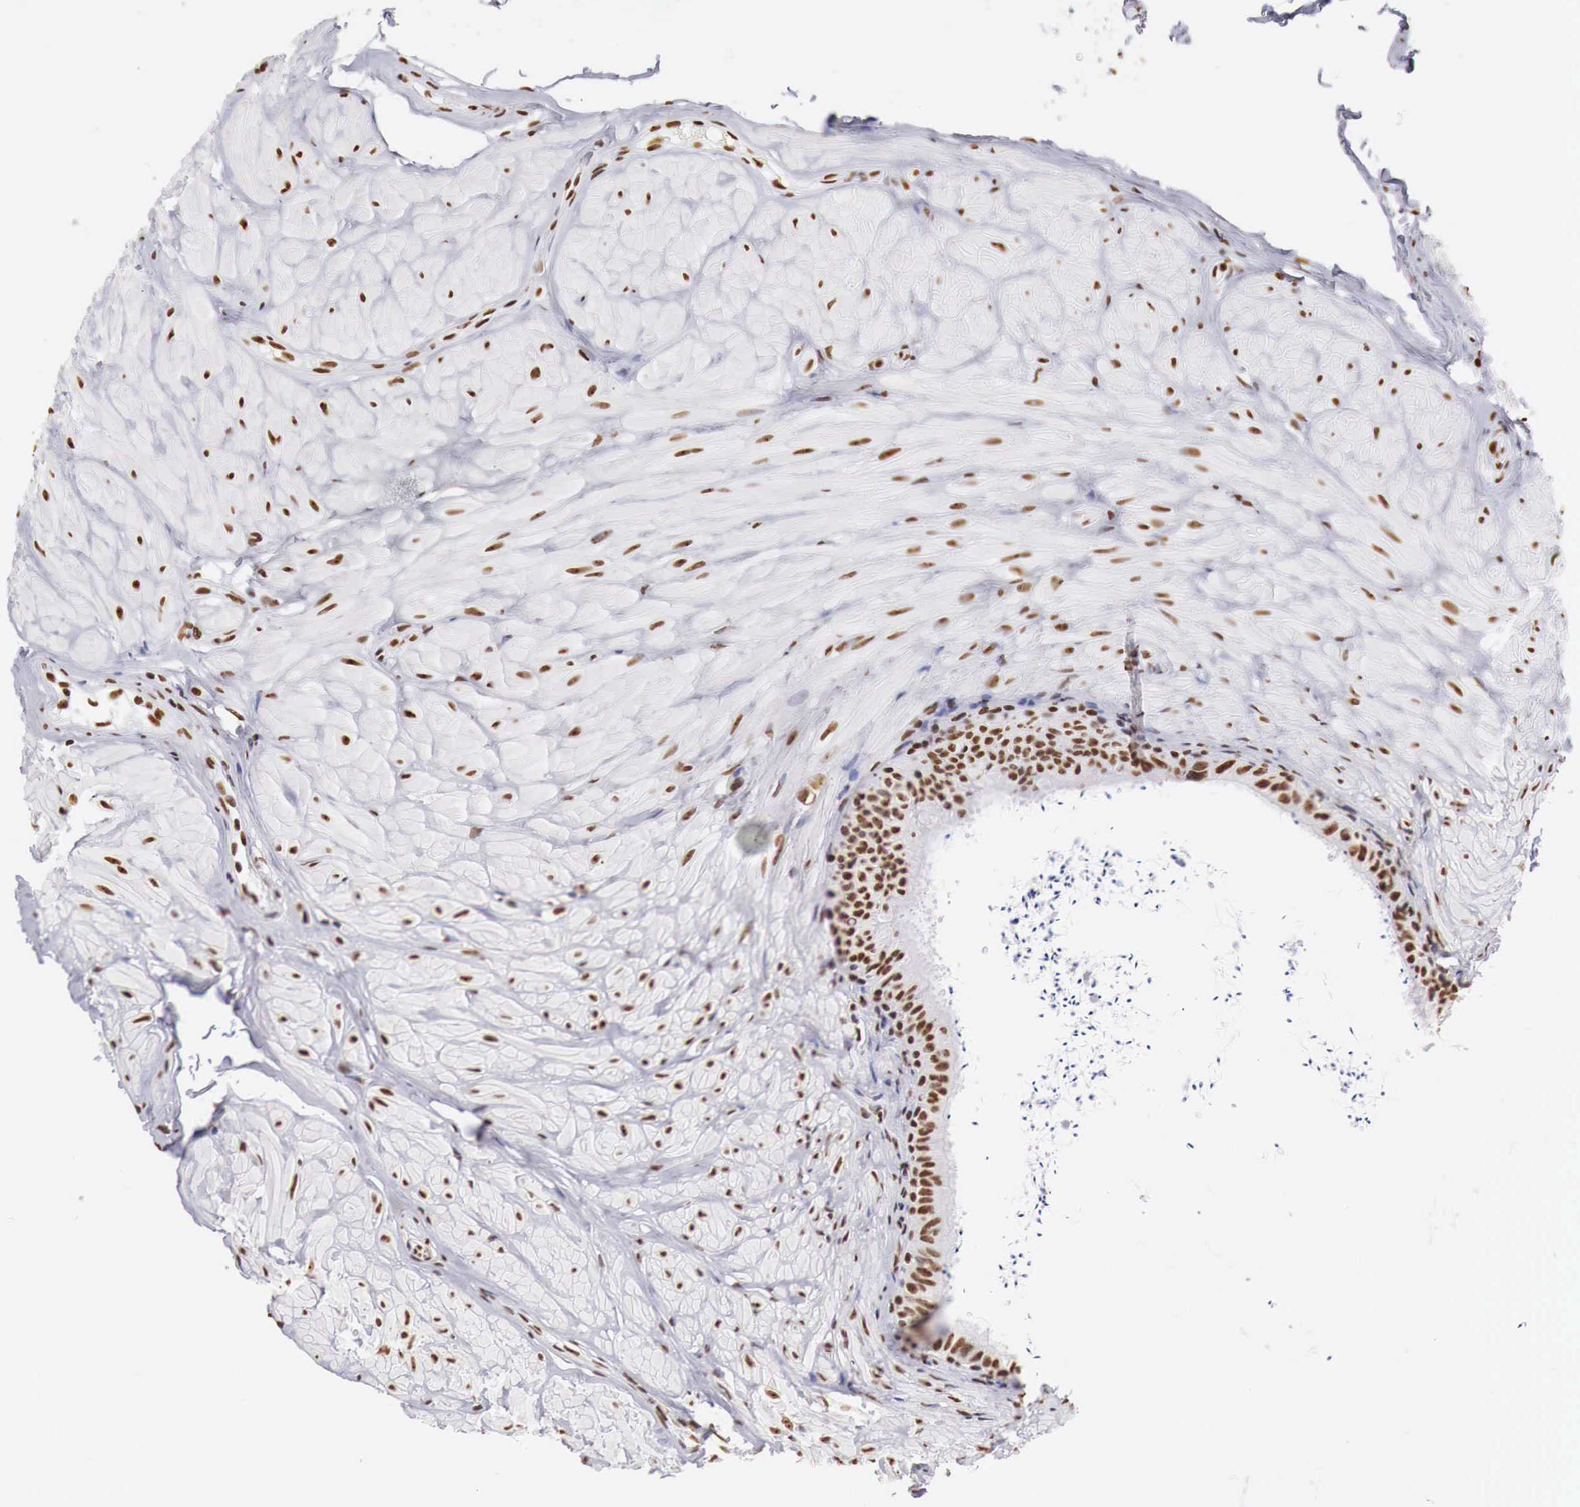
{"staining": {"intensity": "strong", "quantity": ">75%", "location": "nuclear"}, "tissue": "epididymis", "cell_type": "Glandular cells", "image_type": "normal", "snomed": [{"axis": "morphology", "description": "Normal tissue, NOS"}, {"axis": "topography", "description": "Epididymis"}], "caption": "Immunohistochemical staining of unremarkable human epididymis displays >75% levels of strong nuclear protein expression in approximately >75% of glandular cells.", "gene": "DKC1", "patient": {"sex": "male", "age": 52}}